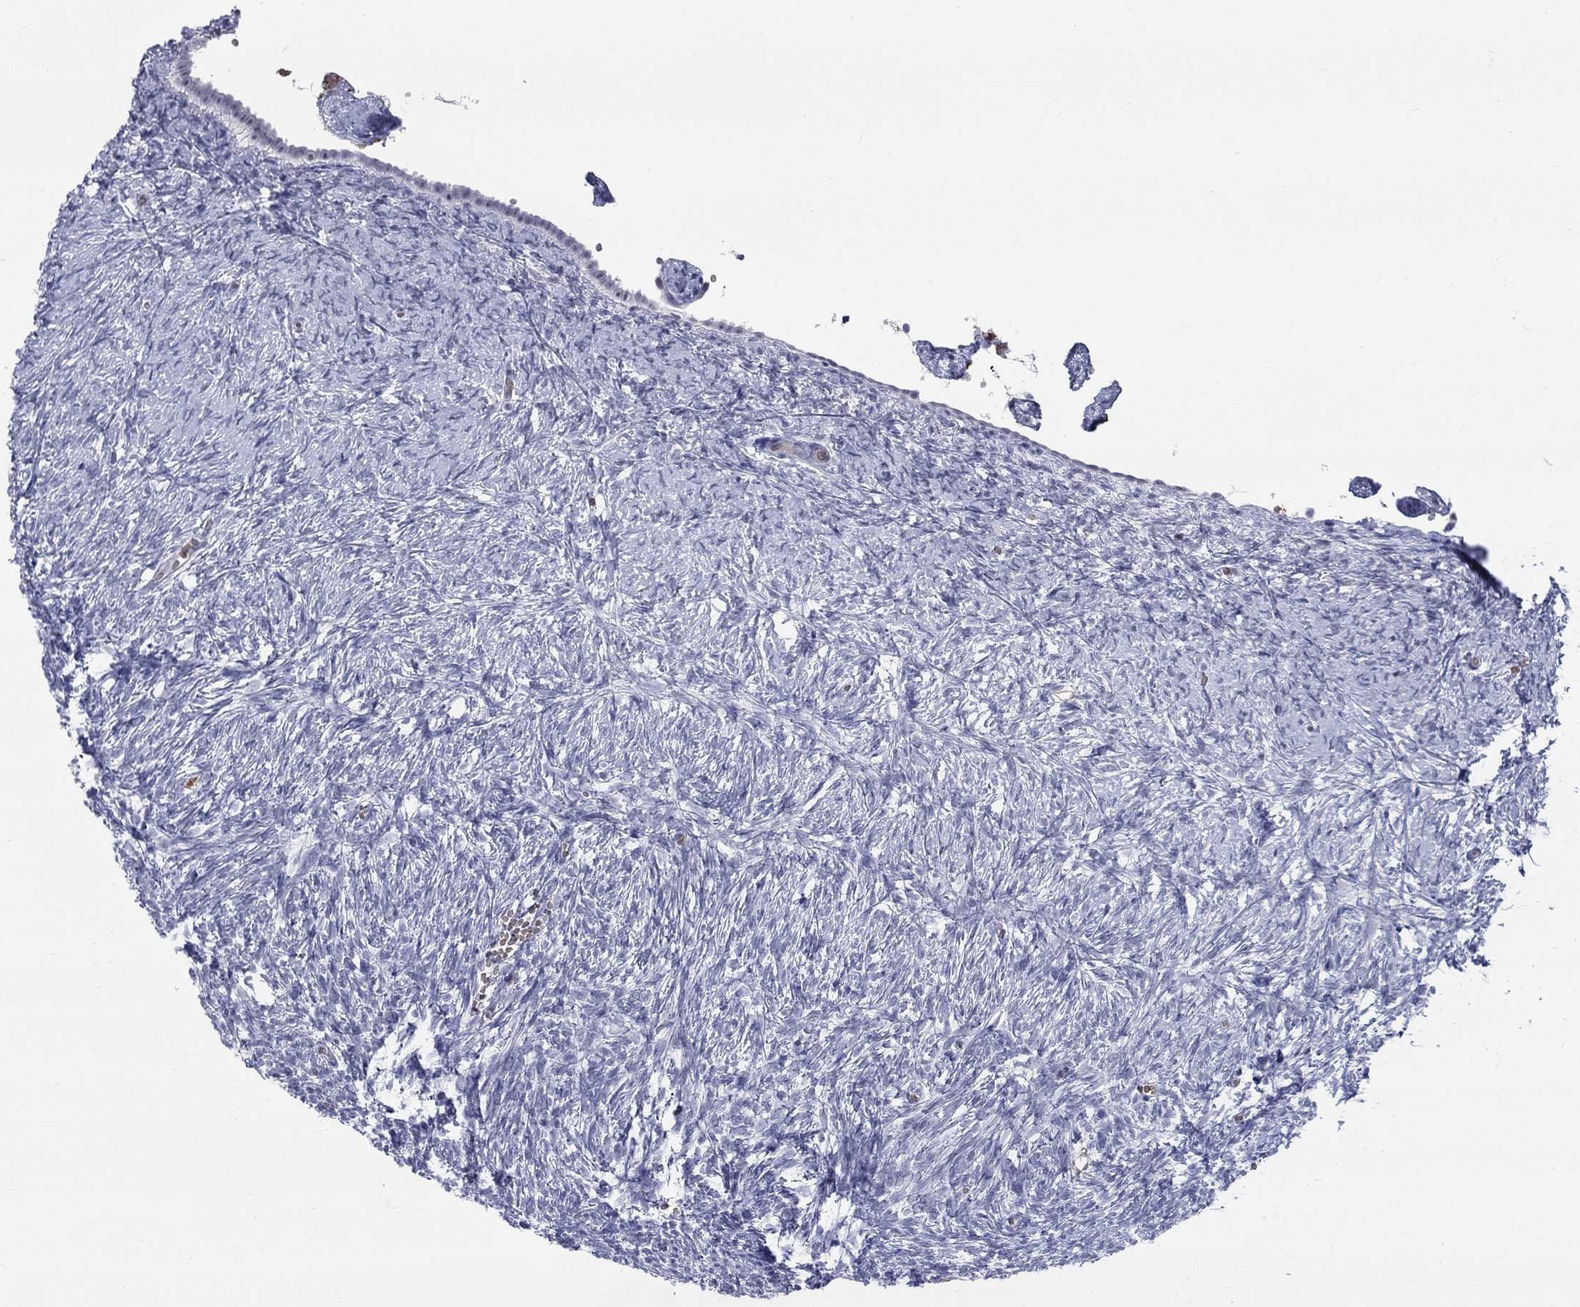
{"staining": {"intensity": "negative", "quantity": "none", "location": "none"}, "tissue": "ovary", "cell_type": "Follicle cells", "image_type": "normal", "snomed": [{"axis": "morphology", "description": "Normal tissue, NOS"}, {"axis": "topography", "description": "Ovary"}], "caption": "Follicle cells are negative for brown protein staining in normal ovary.", "gene": "DMTN", "patient": {"sex": "female", "age": 43}}